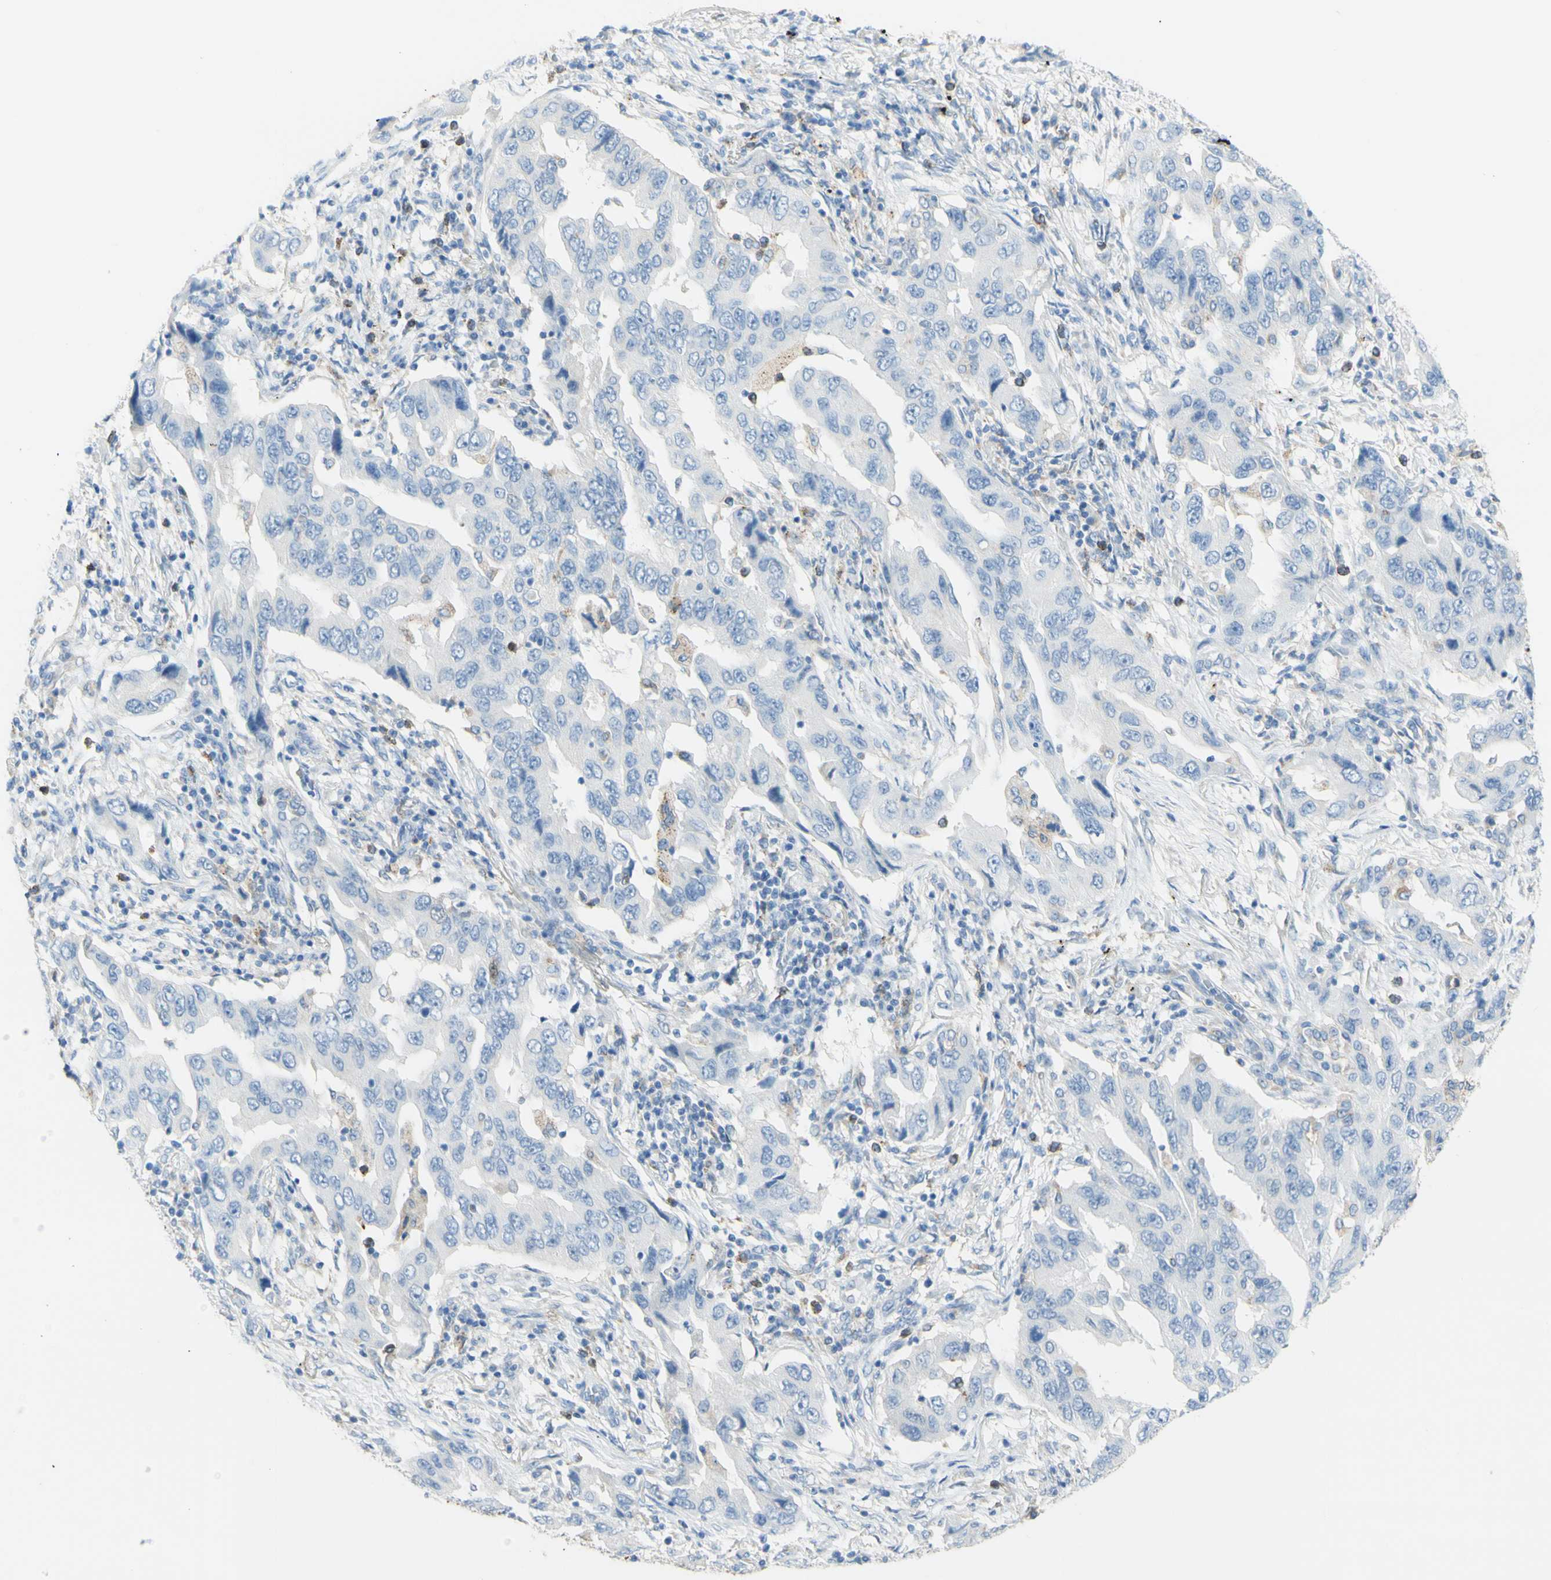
{"staining": {"intensity": "negative", "quantity": "none", "location": "none"}, "tissue": "lung cancer", "cell_type": "Tumor cells", "image_type": "cancer", "snomed": [{"axis": "morphology", "description": "Adenocarcinoma, NOS"}, {"axis": "topography", "description": "Lung"}], "caption": "Immunohistochemistry micrograph of lung cancer stained for a protein (brown), which shows no expression in tumor cells.", "gene": "TSPAN1", "patient": {"sex": "female", "age": 65}}